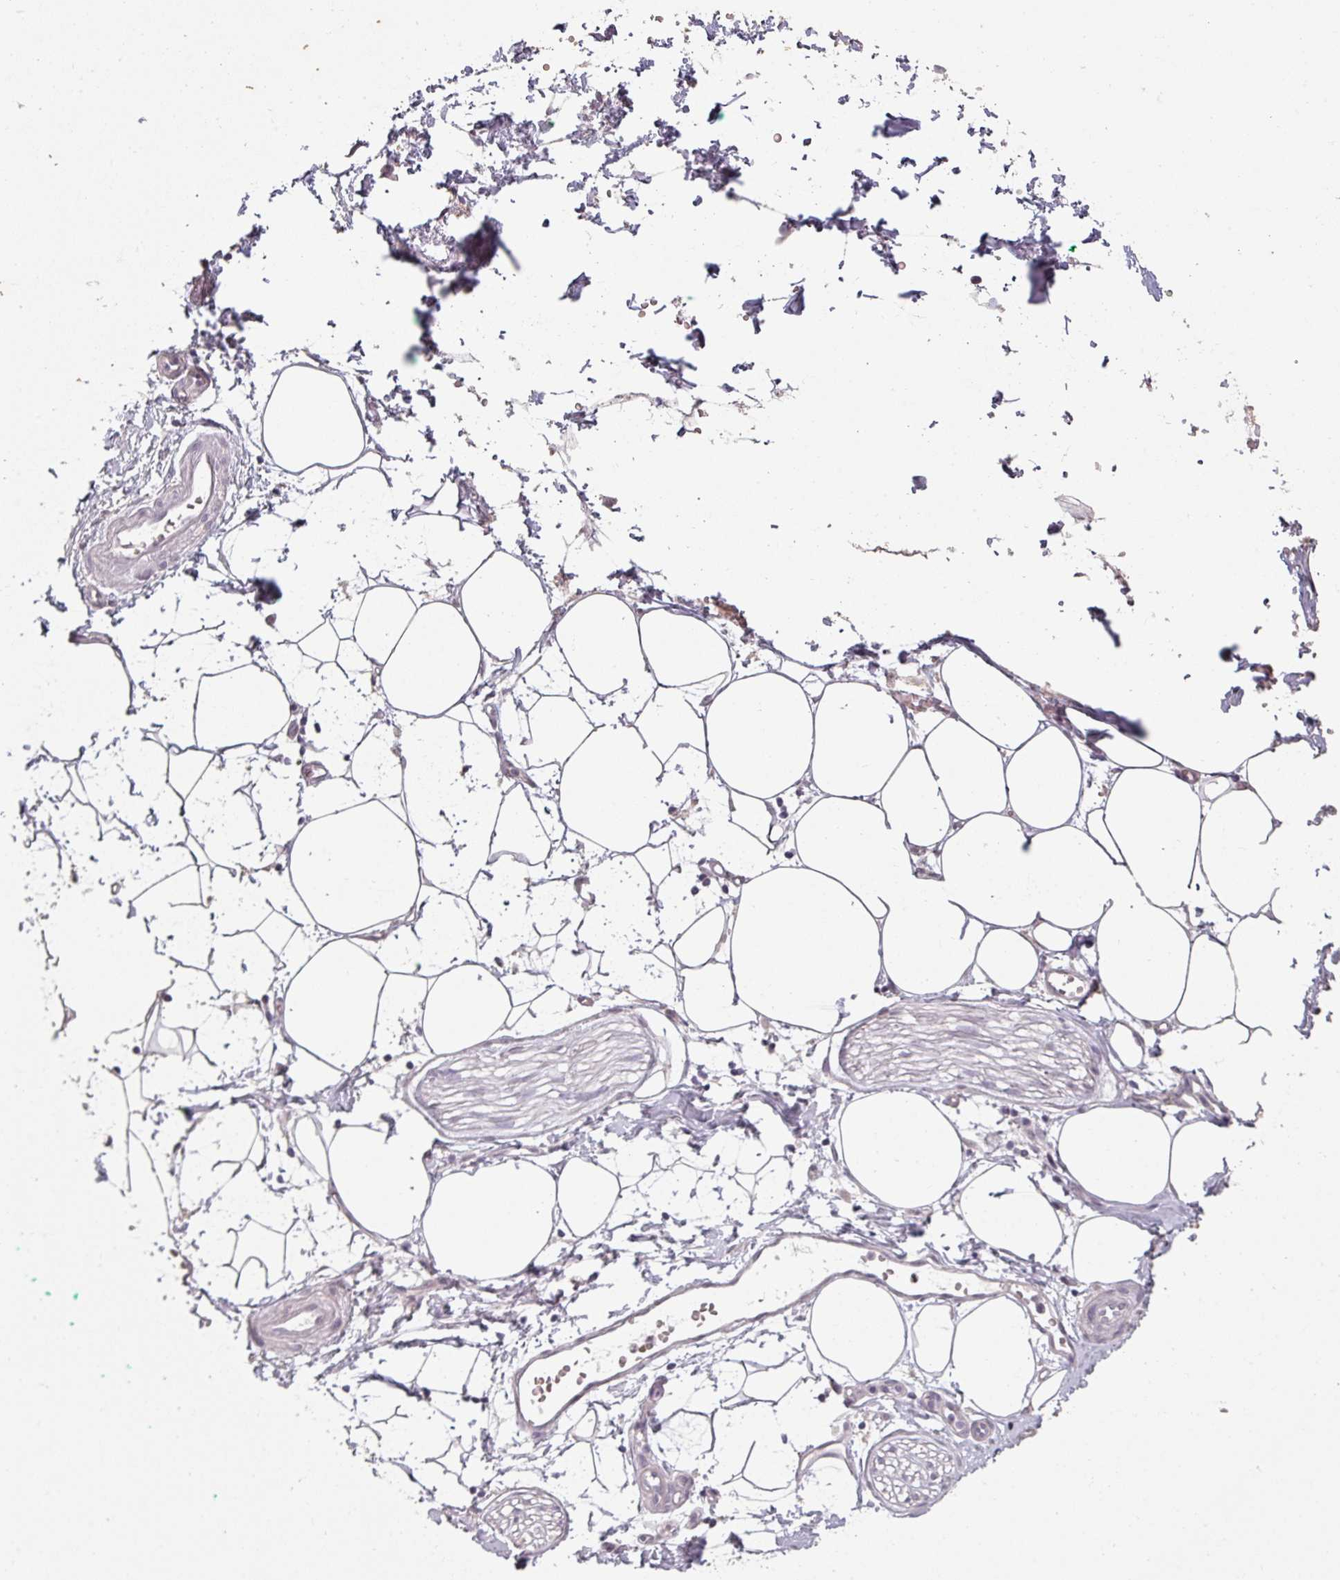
{"staining": {"intensity": "negative", "quantity": "none", "location": "none"}, "tissue": "adipose tissue", "cell_type": "Adipocytes", "image_type": "normal", "snomed": [{"axis": "morphology", "description": "Normal tissue, NOS"}, {"axis": "topography", "description": "Prostate"}, {"axis": "topography", "description": "Peripheral nerve tissue"}], "caption": "Immunohistochemistry micrograph of benign adipose tissue stained for a protein (brown), which exhibits no positivity in adipocytes.", "gene": "LYPLA1", "patient": {"sex": "male", "age": 55}}